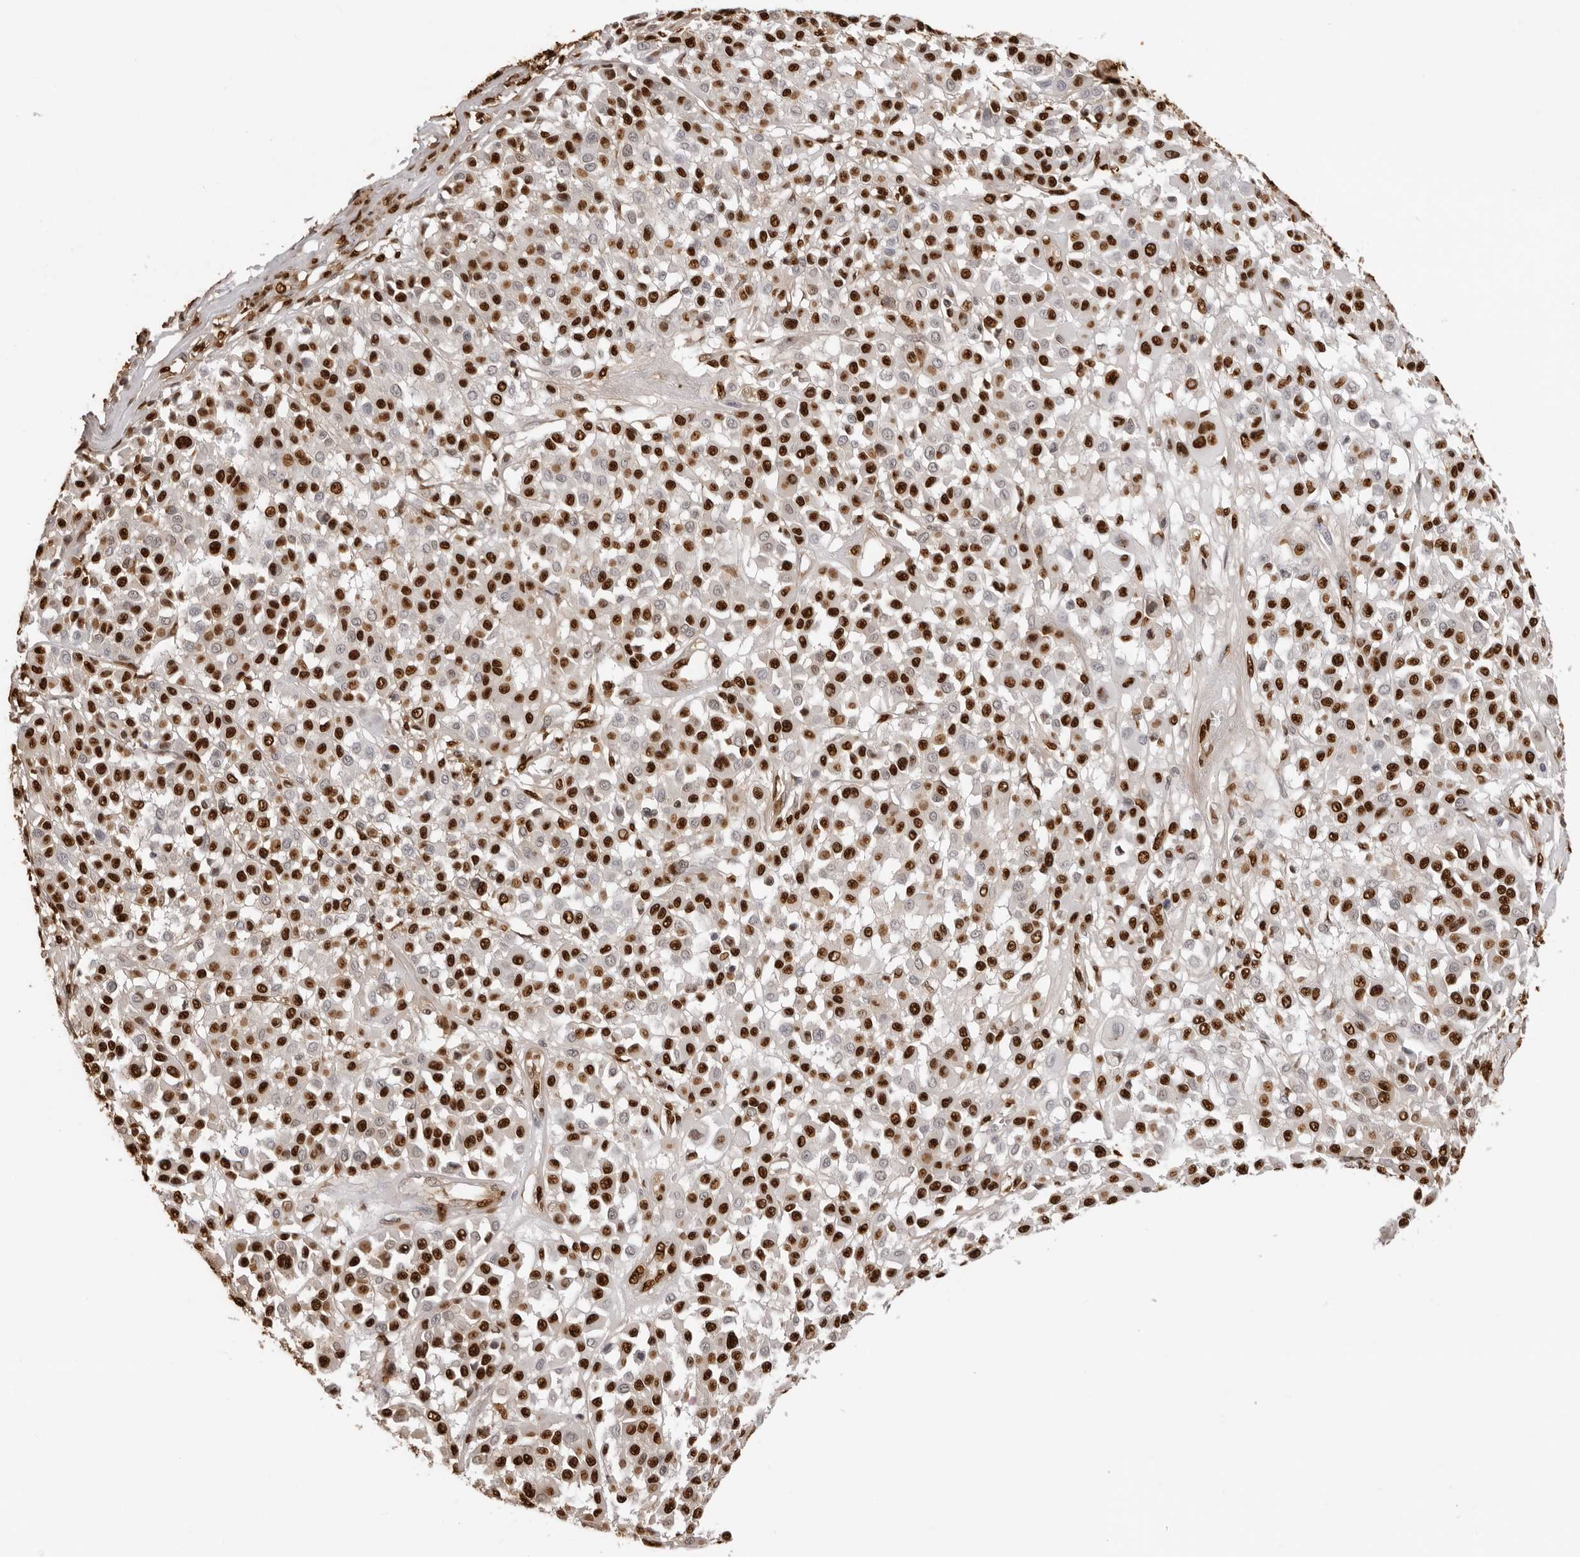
{"staining": {"intensity": "strong", "quantity": ">75%", "location": "nuclear"}, "tissue": "melanoma", "cell_type": "Tumor cells", "image_type": "cancer", "snomed": [{"axis": "morphology", "description": "Malignant melanoma, Metastatic site"}, {"axis": "topography", "description": "Soft tissue"}], "caption": "There is high levels of strong nuclear staining in tumor cells of malignant melanoma (metastatic site), as demonstrated by immunohistochemical staining (brown color).", "gene": "ZFP91", "patient": {"sex": "male", "age": 41}}